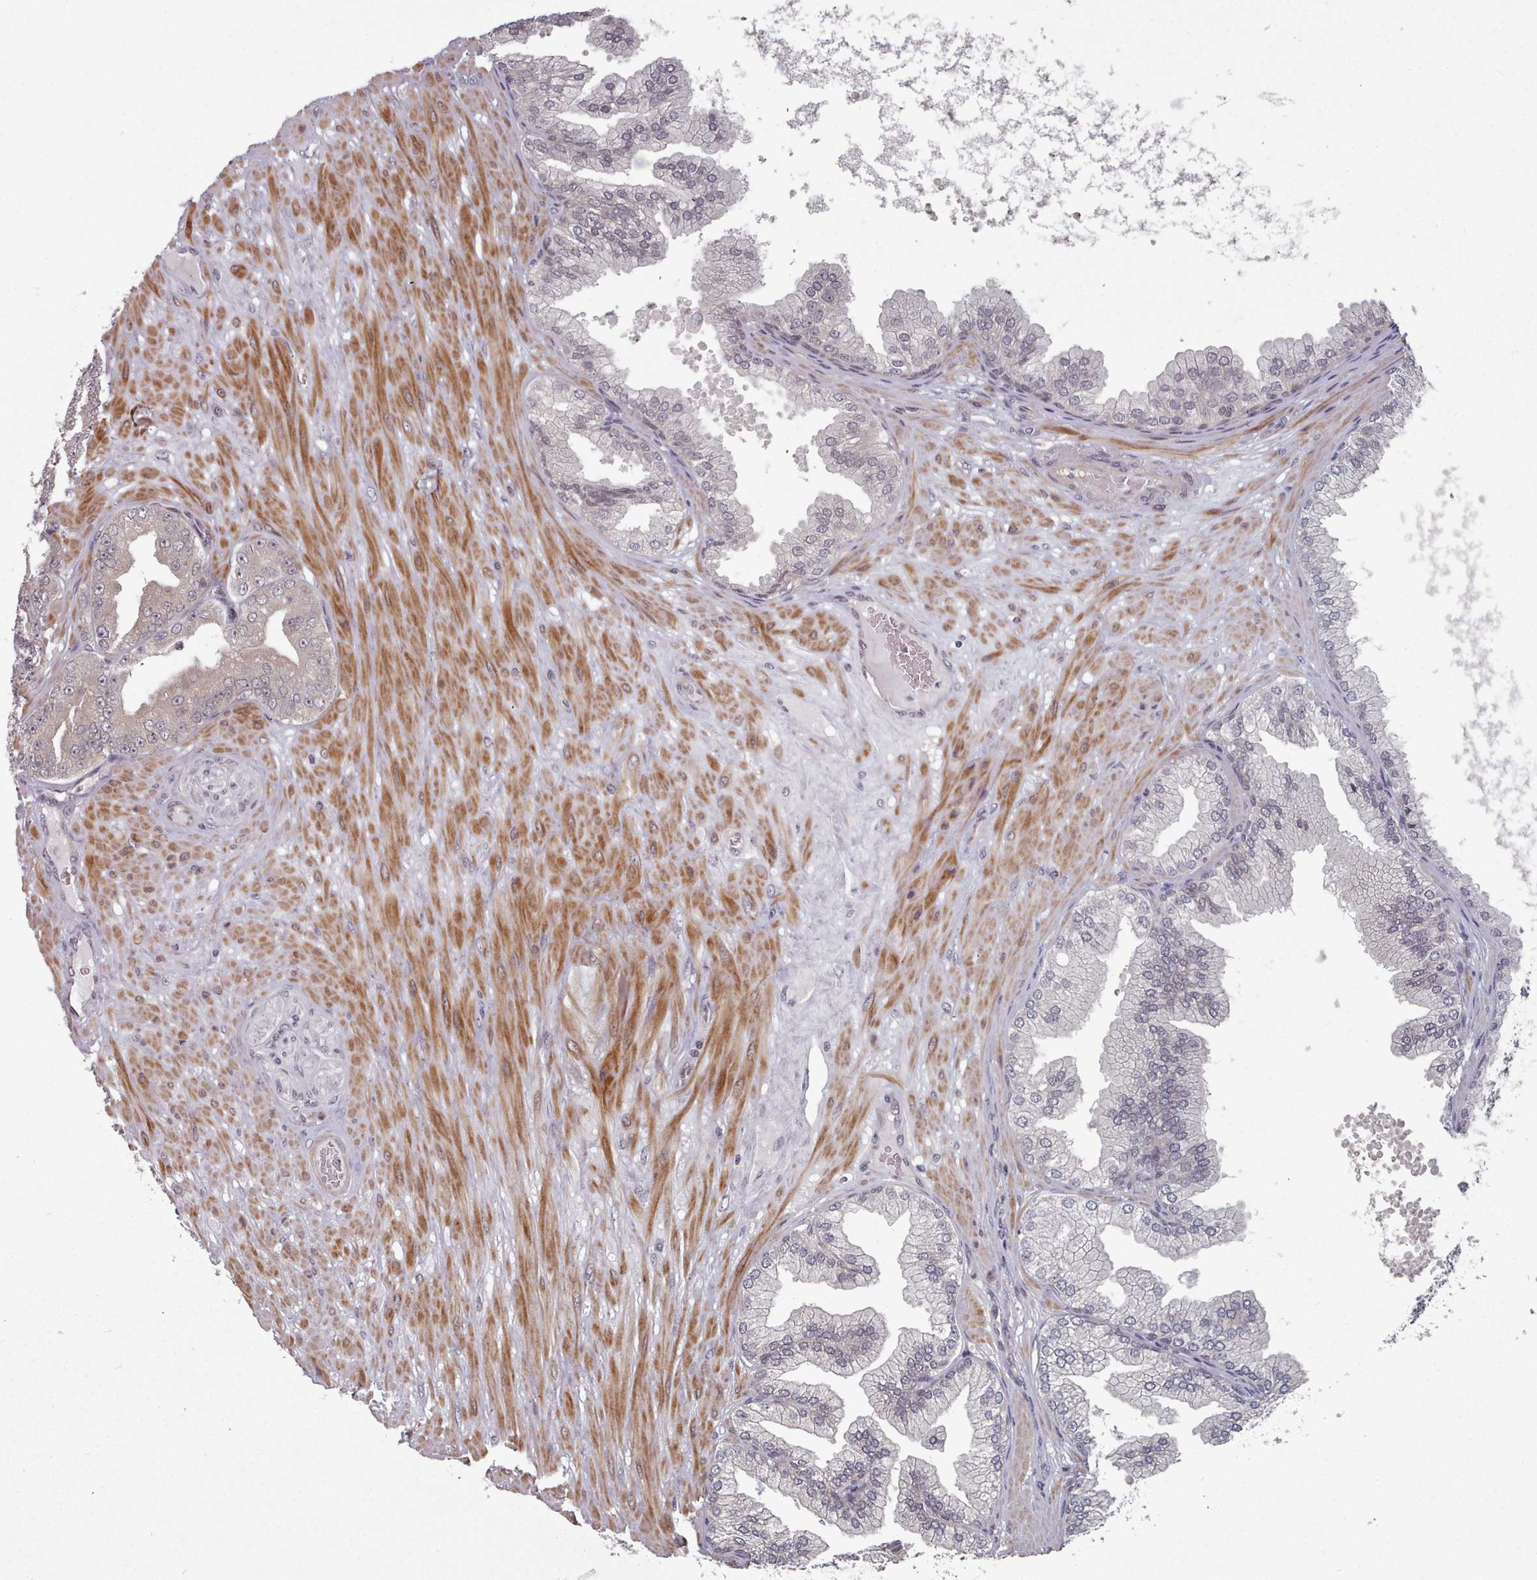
{"staining": {"intensity": "negative", "quantity": "none", "location": "none"}, "tissue": "prostate cancer", "cell_type": "Tumor cells", "image_type": "cancer", "snomed": [{"axis": "morphology", "description": "Adenocarcinoma, Low grade"}, {"axis": "topography", "description": "Prostate"}], "caption": "Tumor cells are negative for brown protein staining in prostate adenocarcinoma (low-grade).", "gene": "HYAL3", "patient": {"sex": "male", "age": 63}}